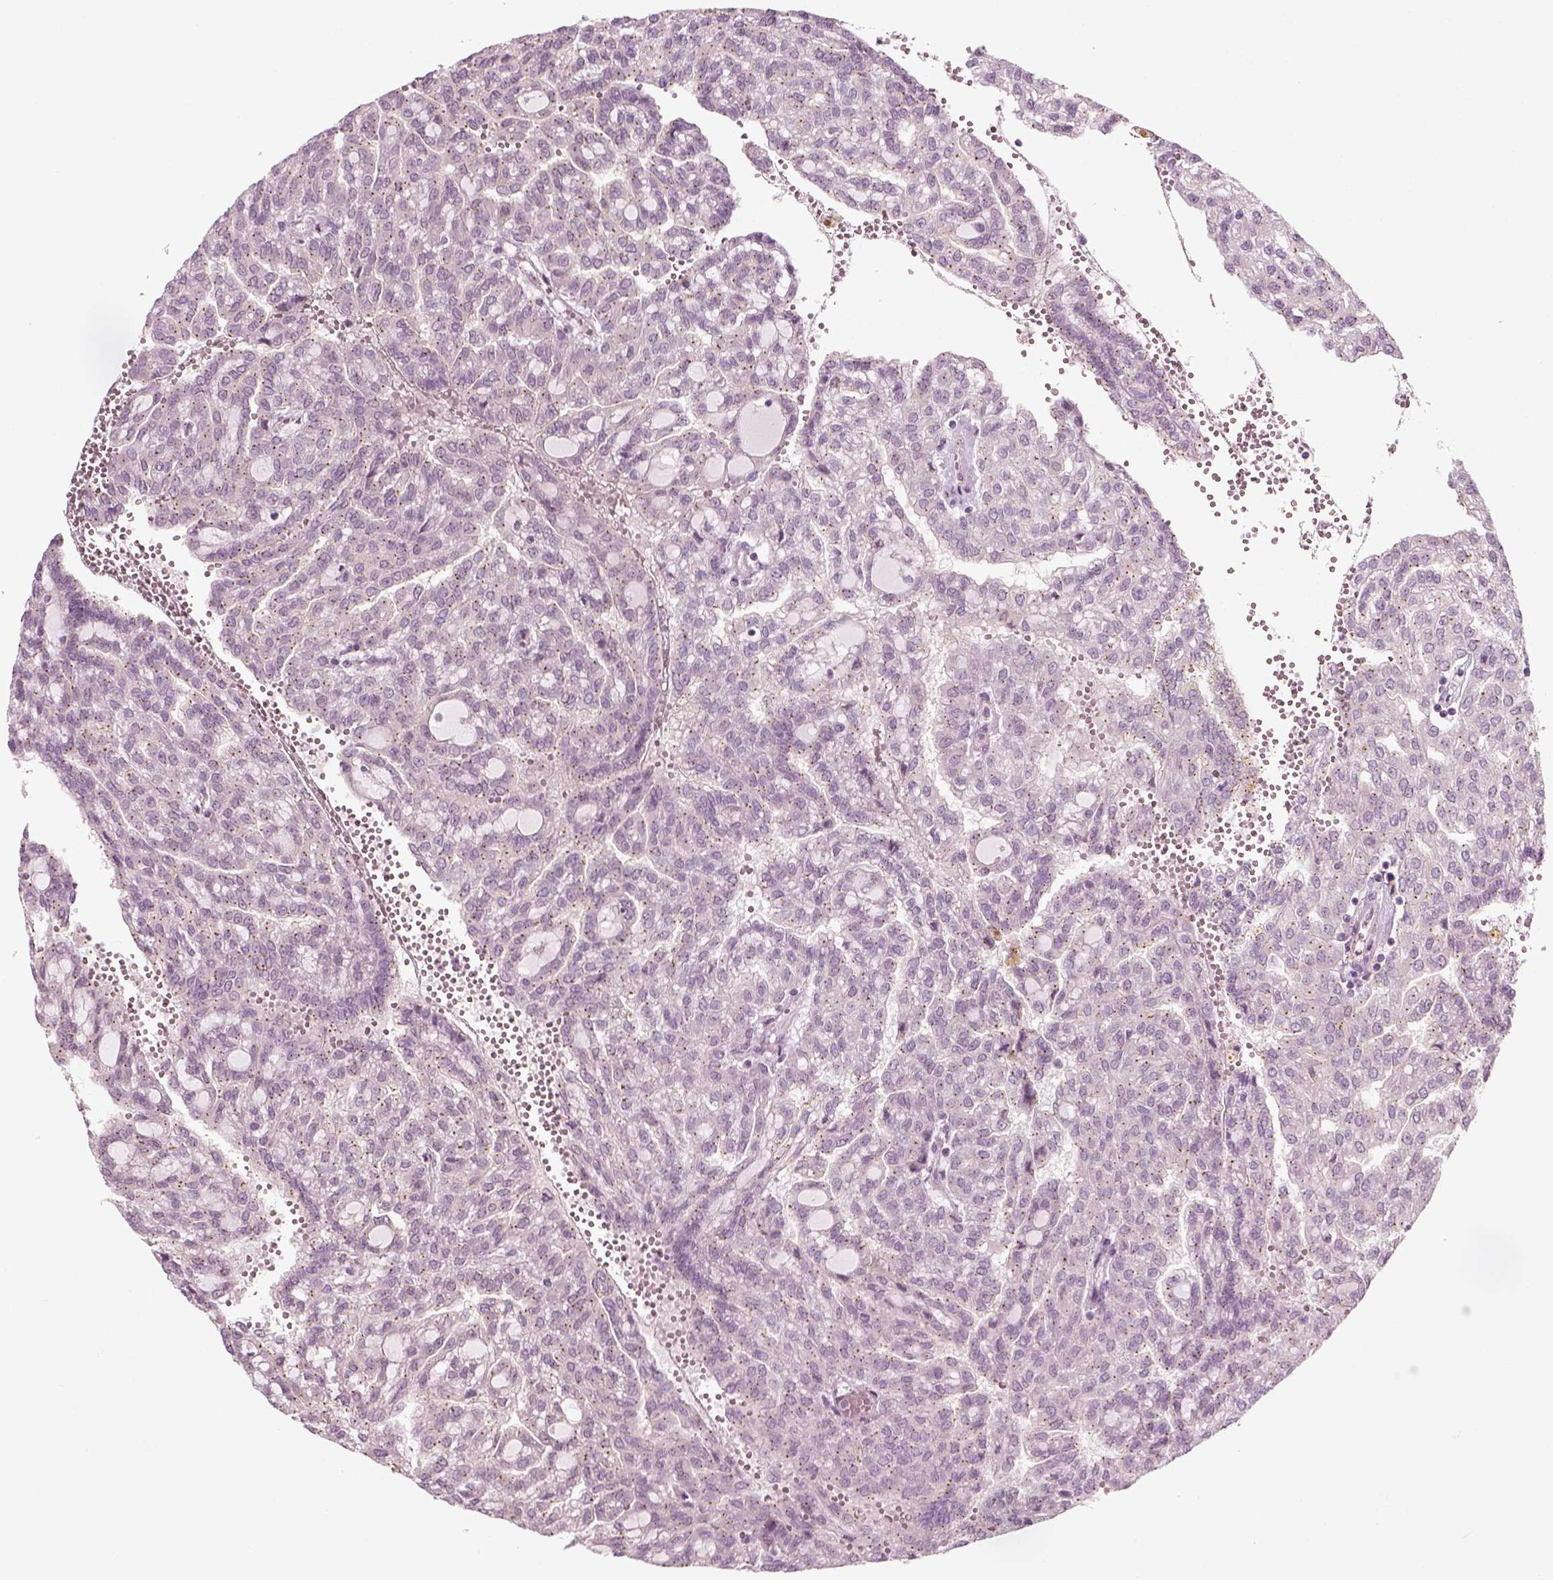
{"staining": {"intensity": "negative", "quantity": "none", "location": "none"}, "tissue": "renal cancer", "cell_type": "Tumor cells", "image_type": "cancer", "snomed": [{"axis": "morphology", "description": "Adenocarcinoma, NOS"}, {"axis": "topography", "description": "Kidney"}], "caption": "The micrograph reveals no staining of tumor cells in renal cancer.", "gene": "MLIP", "patient": {"sex": "male", "age": 63}}